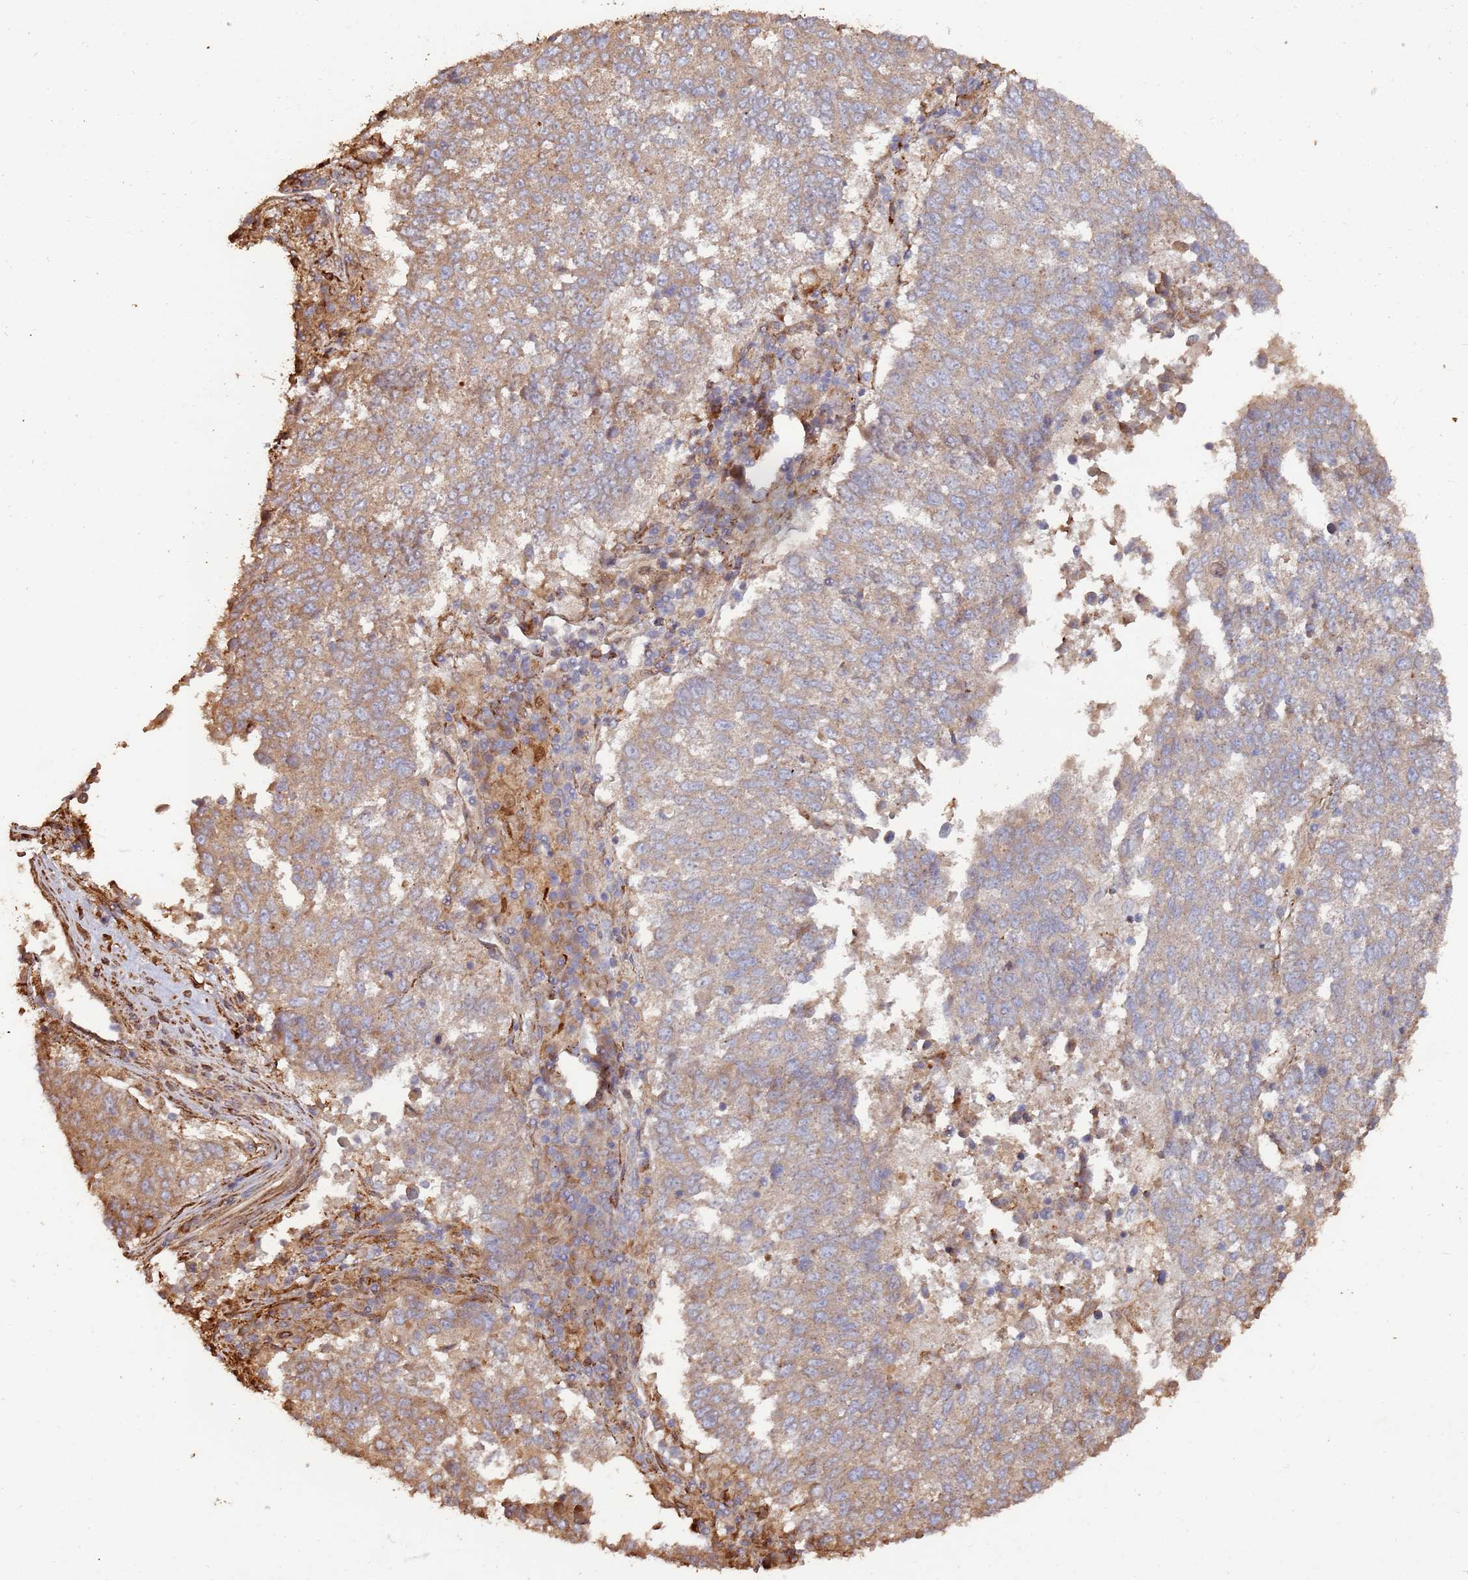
{"staining": {"intensity": "moderate", "quantity": ">75%", "location": "cytoplasmic/membranous"}, "tissue": "lung cancer", "cell_type": "Tumor cells", "image_type": "cancer", "snomed": [{"axis": "morphology", "description": "Squamous cell carcinoma, NOS"}, {"axis": "topography", "description": "Lung"}], "caption": "A medium amount of moderate cytoplasmic/membranous positivity is appreciated in about >75% of tumor cells in lung squamous cell carcinoma tissue.", "gene": "LACC1", "patient": {"sex": "male", "age": 73}}